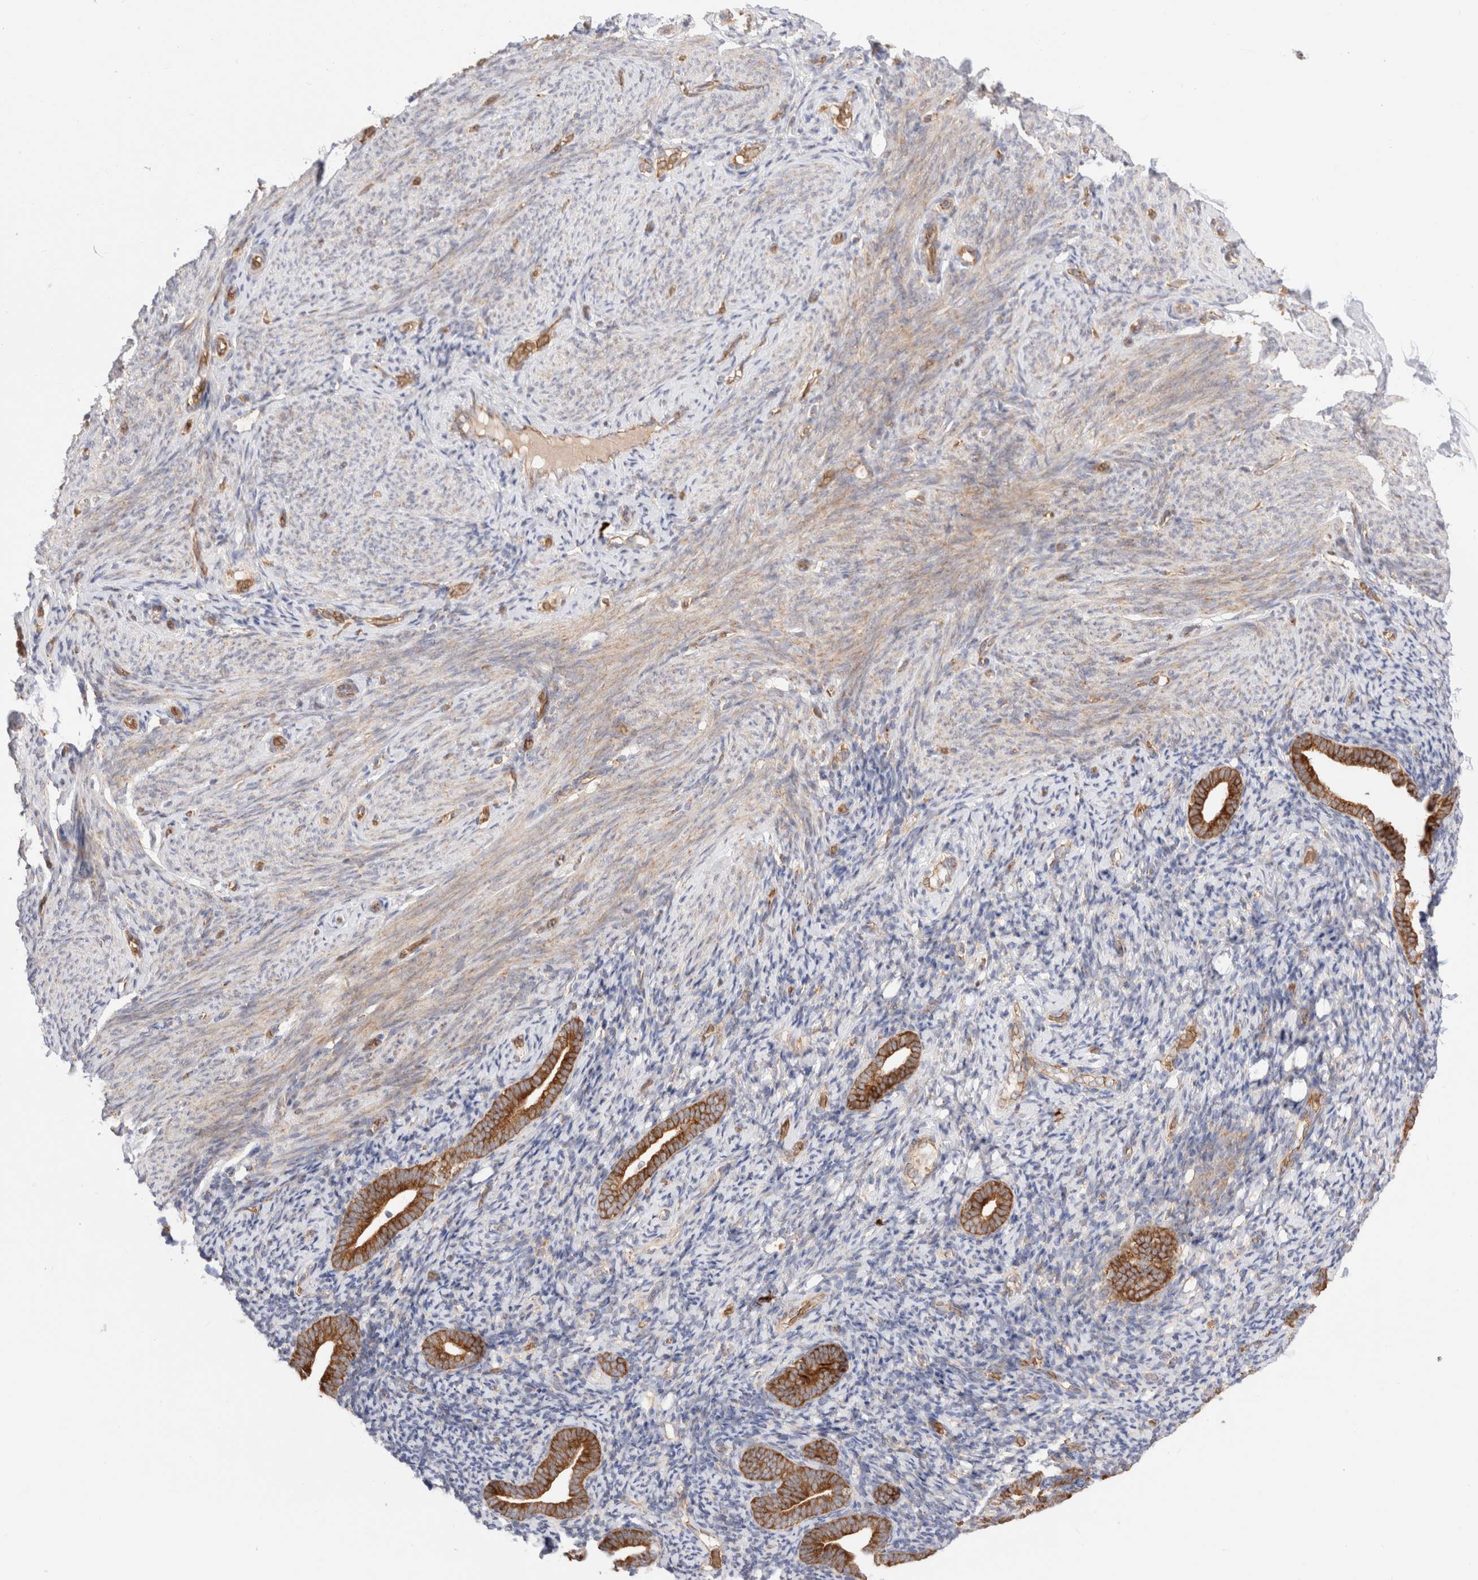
{"staining": {"intensity": "negative", "quantity": "none", "location": "none"}, "tissue": "endometrium", "cell_type": "Cells in endometrial stroma", "image_type": "normal", "snomed": [{"axis": "morphology", "description": "Normal tissue, NOS"}, {"axis": "topography", "description": "Endometrium"}], "caption": "DAB (3,3'-diaminobenzidine) immunohistochemical staining of normal endometrium displays no significant expression in cells in endometrial stroma.", "gene": "UTS2B", "patient": {"sex": "female", "age": 51}}